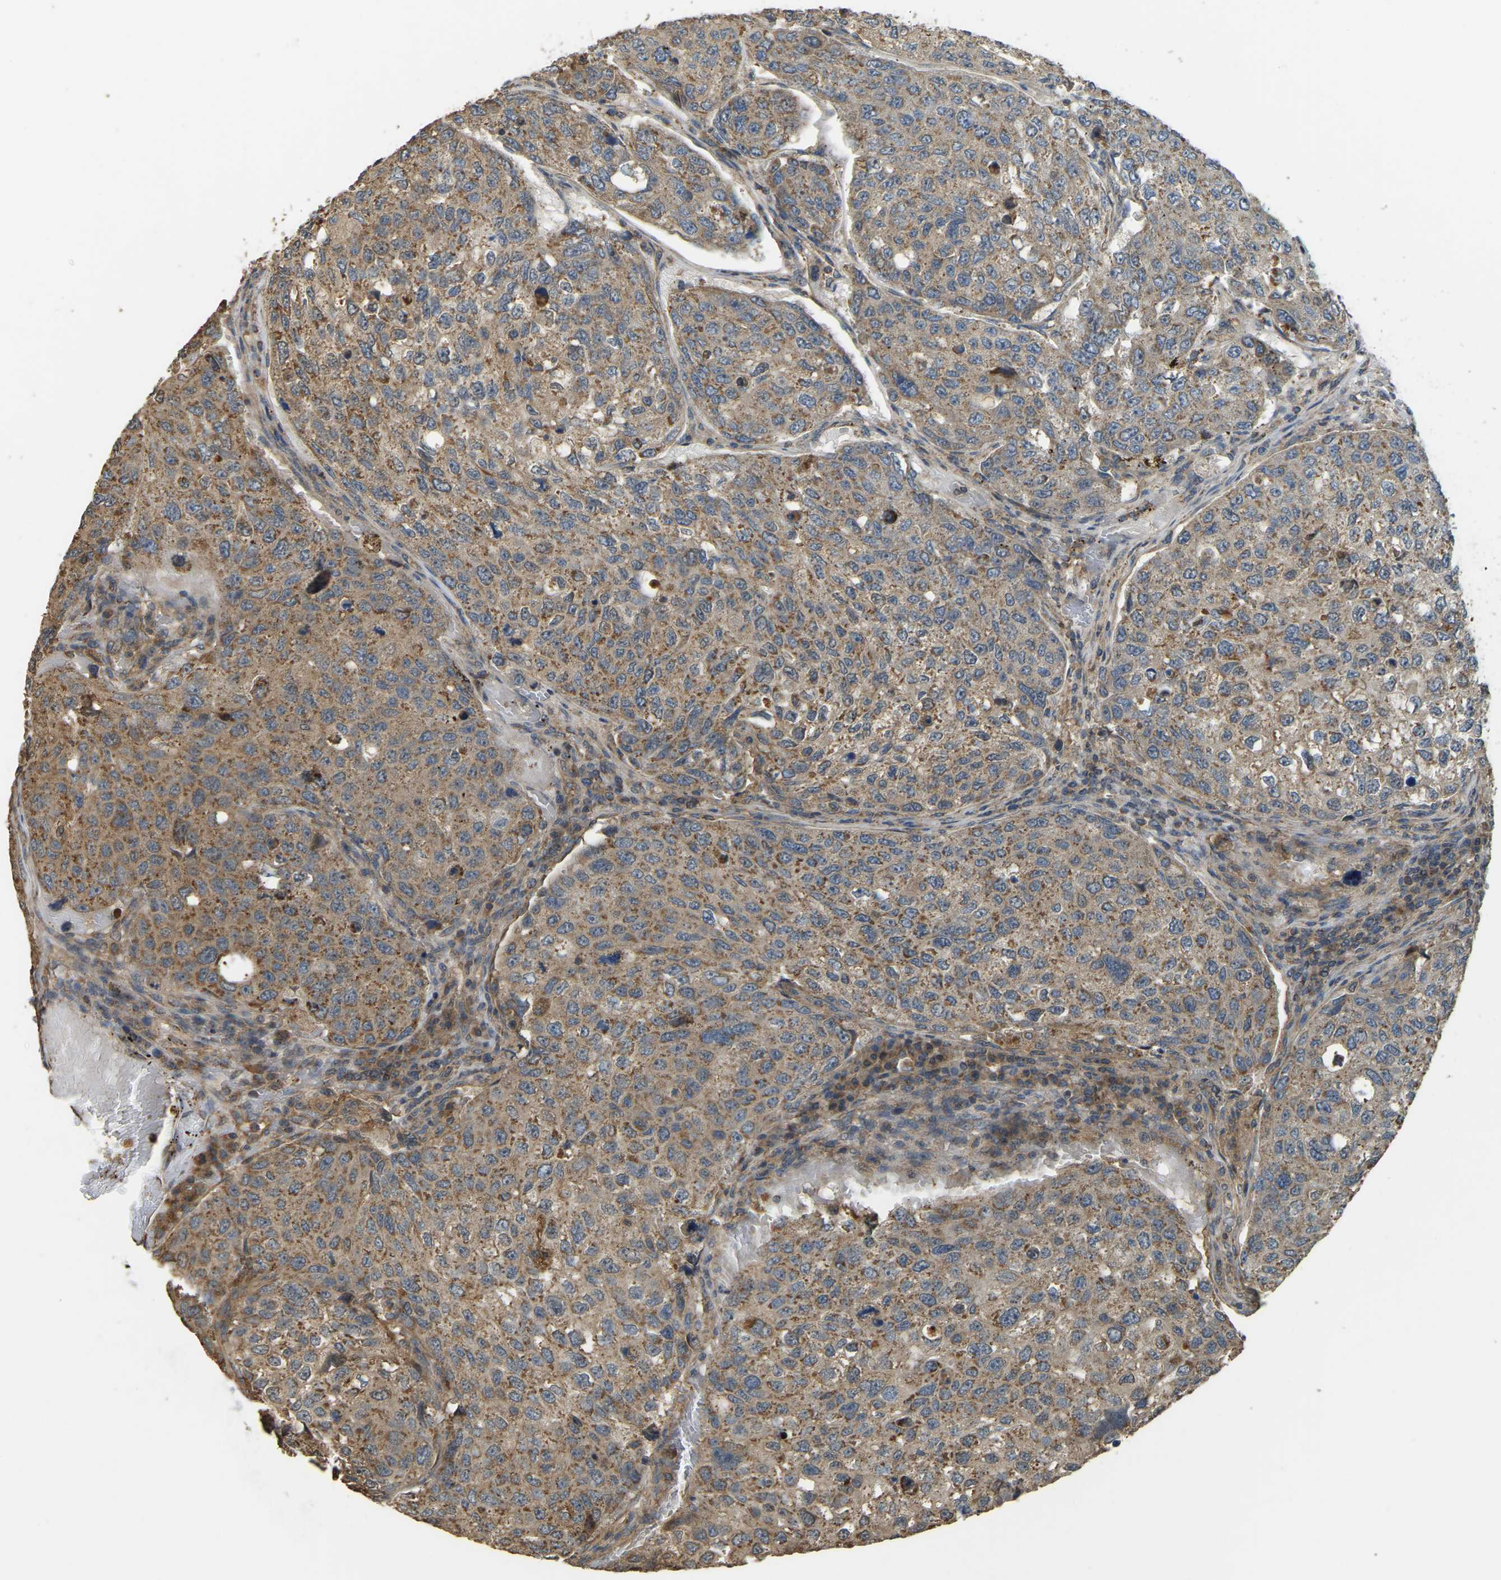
{"staining": {"intensity": "moderate", "quantity": ">75%", "location": "cytoplasmic/membranous"}, "tissue": "urothelial cancer", "cell_type": "Tumor cells", "image_type": "cancer", "snomed": [{"axis": "morphology", "description": "Urothelial carcinoma, High grade"}, {"axis": "topography", "description": "Lymph node"}, {"axis": "topography", "description": "Urinary bladder"}], "caption": "A brown stain labels moderate cytoplasmic/membranous positivity of a protein in urothelial carcinoma (high-grade) tumor cells.", "gene": "GNG2", "patient": {"sex": "male", "age": 51}}